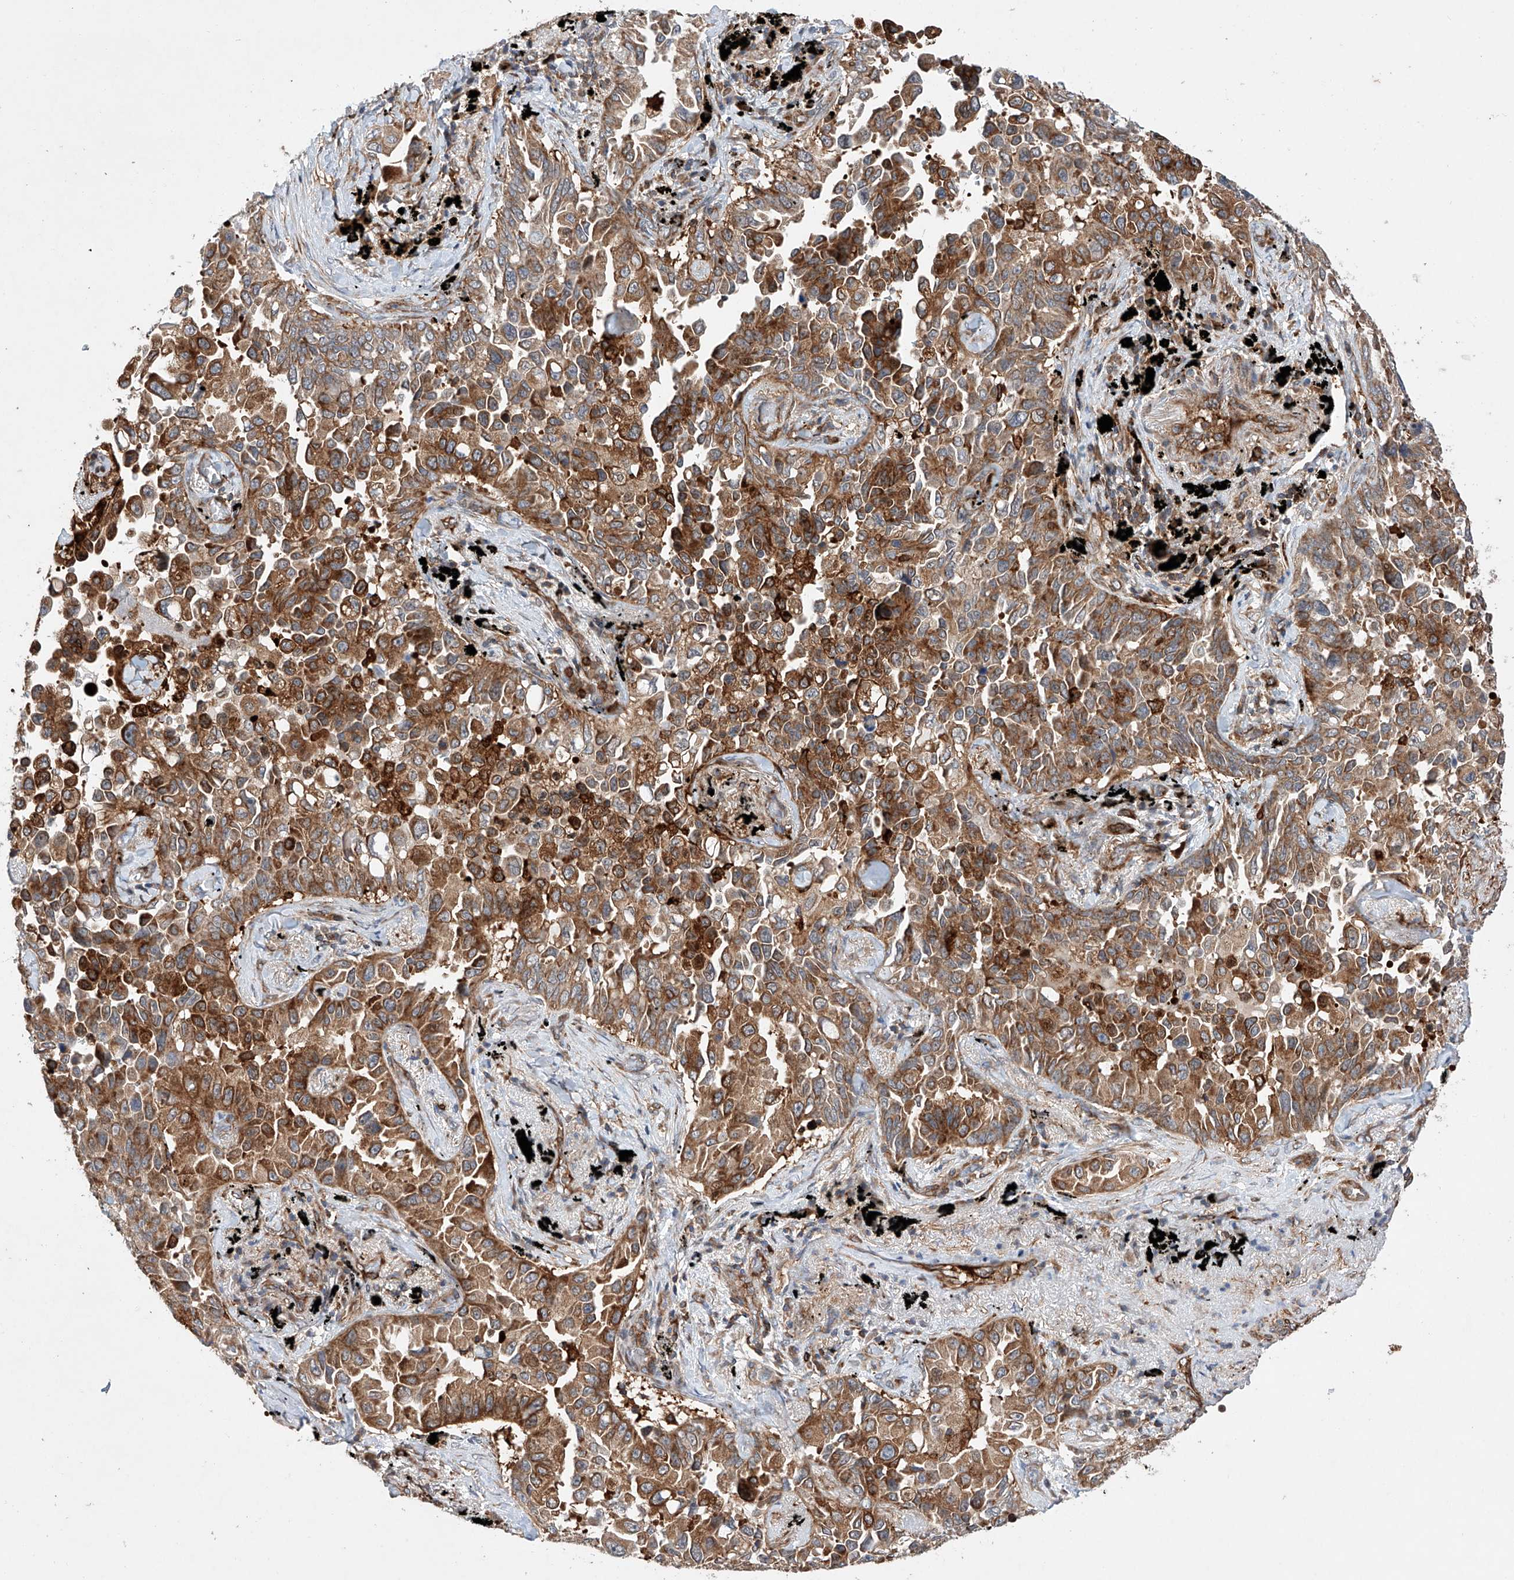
{"staining": {"intensity": "moderate", "quantity": ">75%", "location": "cytoplasmic/membranous"}, "tissue": "lung cancer", "cell_type": "Tumor cells", "image_type": "cancer", "snomed": [{"axis": "morphology", "description": "Adenocarcinoma, NOS"}, {"axis": "topography", "description": "Lung"}], "caption": "Human adenocarcinoma (lung) stained for a protein (brown) reveals moderate cytoplasmic/membranous positive staining in about >75% of tumor cells.", "gene": "TIMM23", "patient": {"sex": "female", "age": 67}}